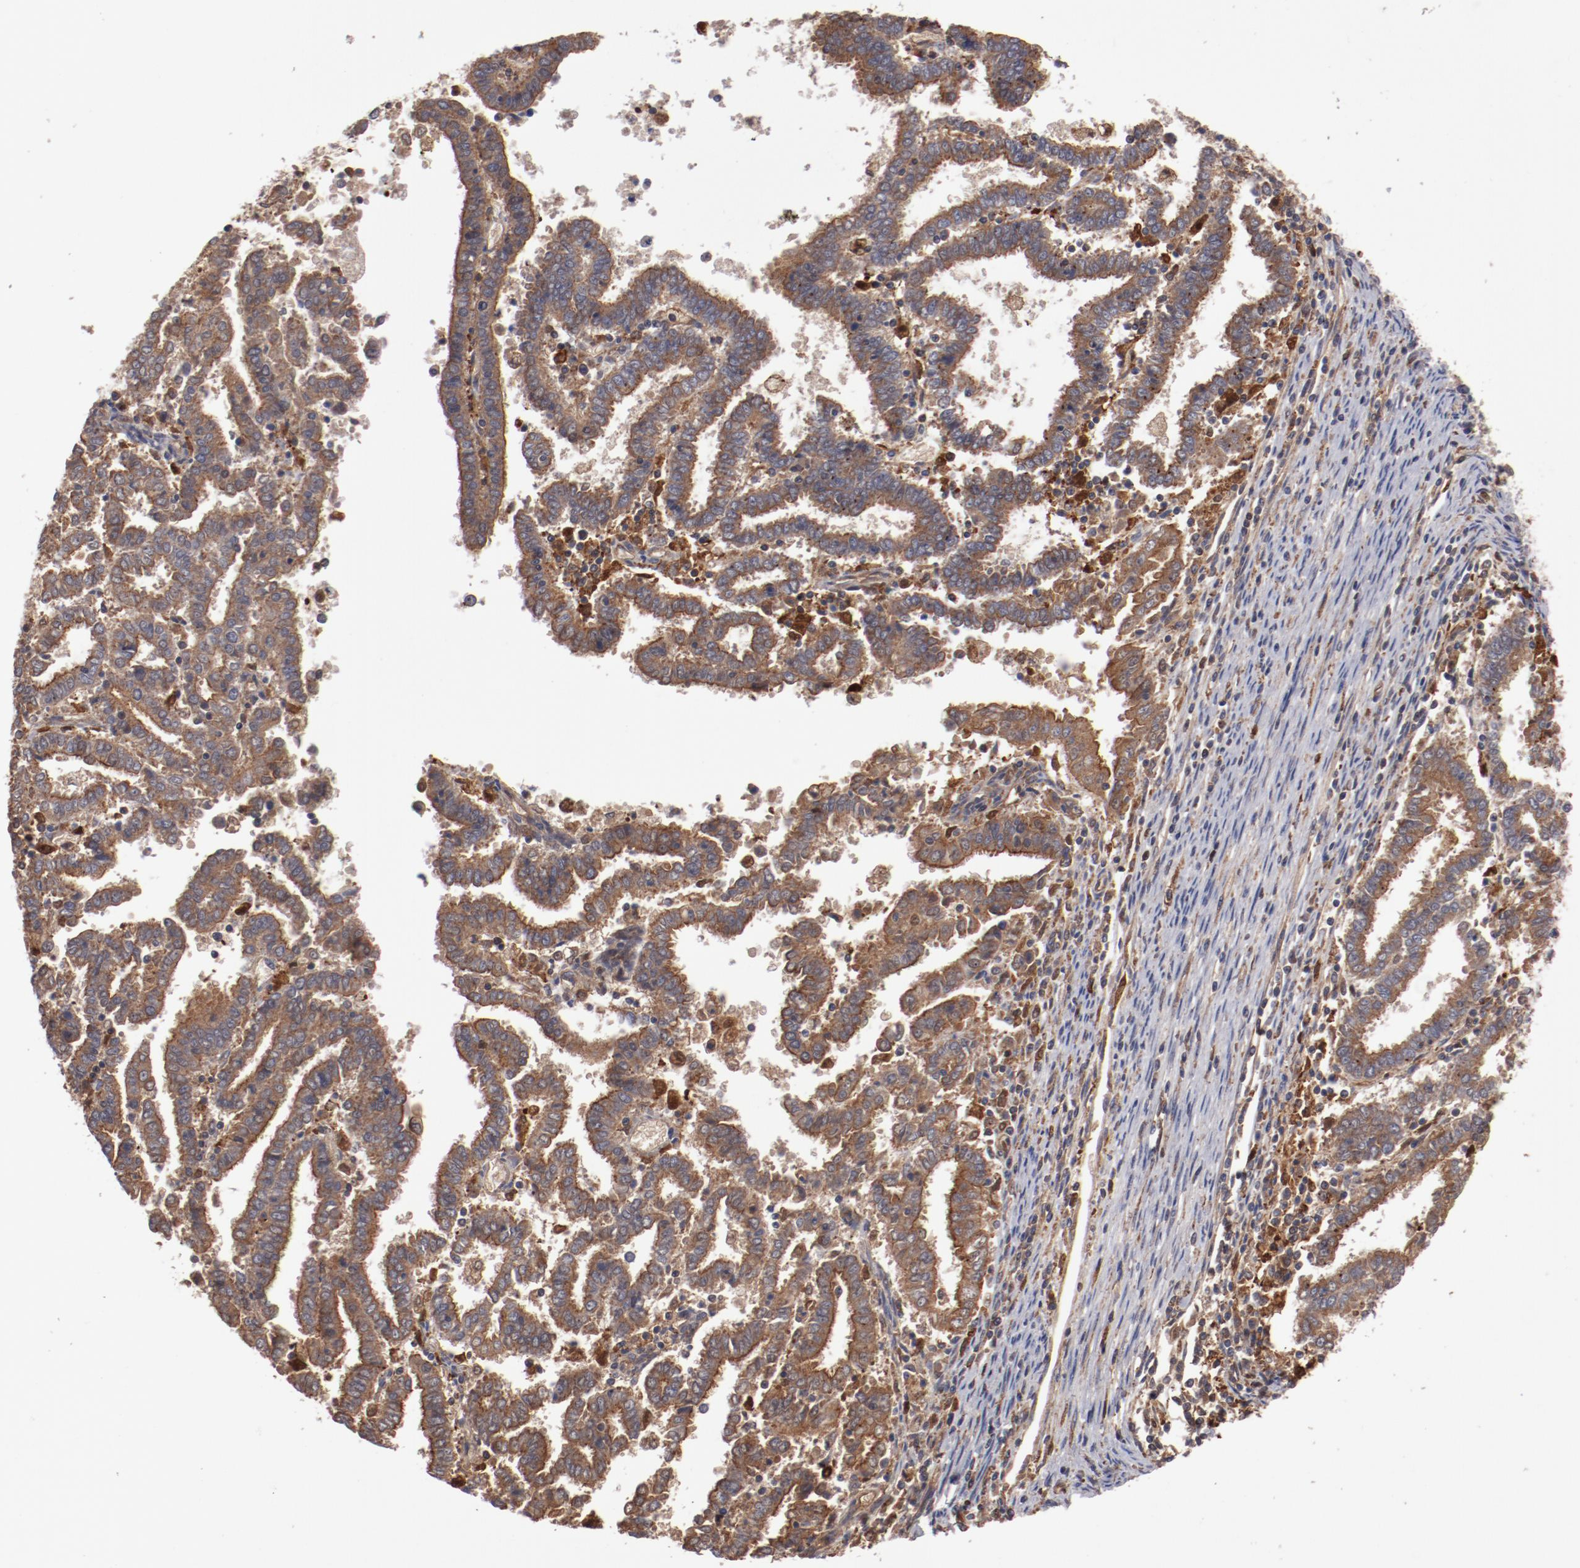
{"staining": {"intensity": "moderate", "quantity": ">75%", "location": "cytoplasmic/membranous"}, "tissue": "endometrial cancer", "cell_type": "Tumor cells", "image_type": "cancer", "snomed": [{"axis": "morphology", "description": "Adenocarcinoma, NOS"}, {"axis": "topography", "description": "Uterus"}], "caption": "Endometrial adenocarcinoma tissue demonstrates moderate cytoplasmic/membranous staining in approximately >75% of tumor cells, visualized by immunohistochemistry. (IHC, brightfield microscopy, high magnification).", "gene": "DNAAF2", "patient": {"sex": "female", "age": 83}}